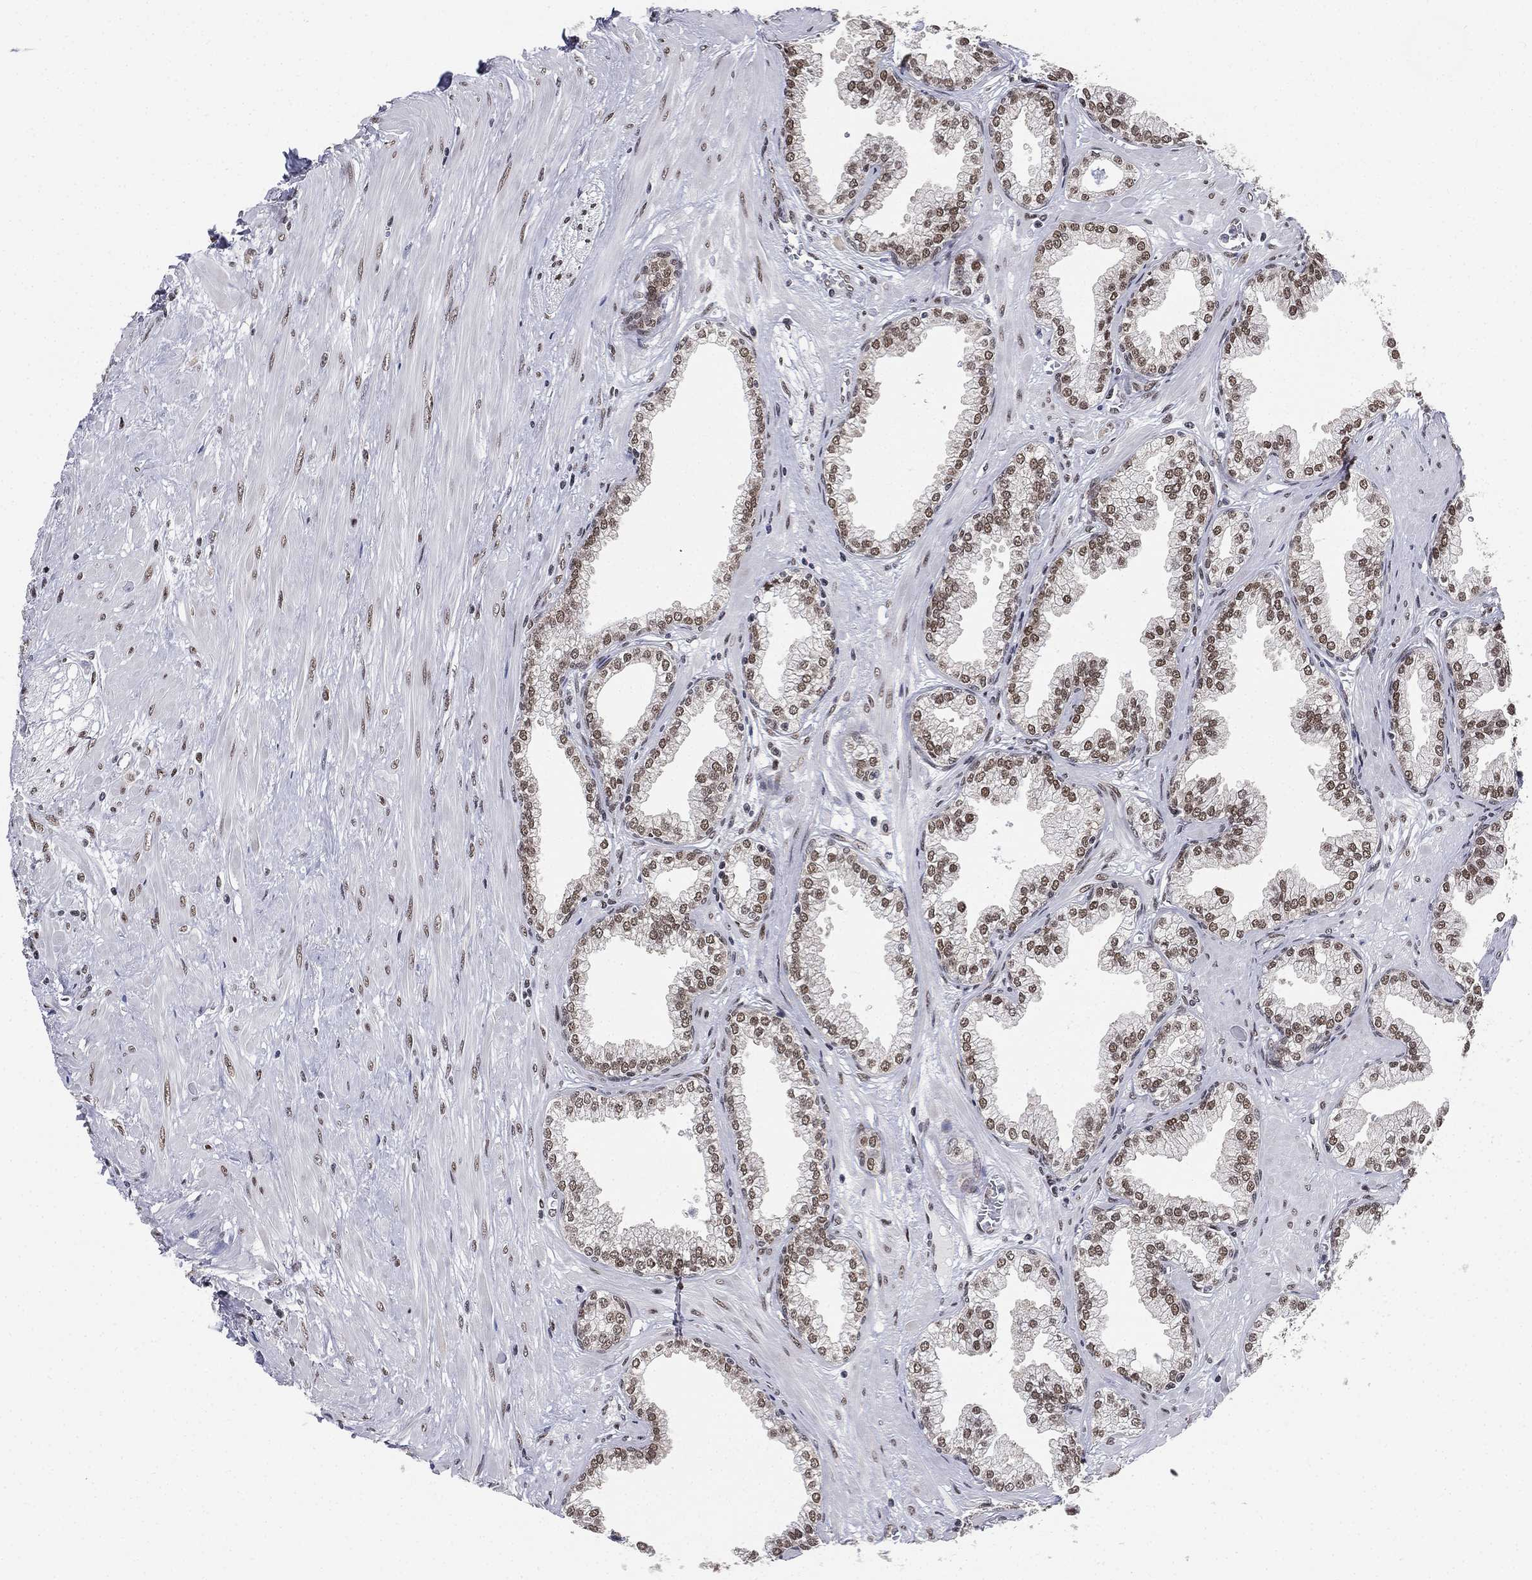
{"staining": {"intensity": "moderate", "quantity": ">75%", "location": "nuclear"}, "tissue": "prostate", "cell_type": "Glandular cells", "image_type": "normal", "snomed": [{"axis": "morphology", "description": "Normal tissue, NOS"}, {"axis": "topography", "description": "Prostate"}], "caption": "A brown stain shows moderate nuclear positivity of a protein in glandular cells of benign human prostate.", "gene": "FUBP3", "patient": {"sex": "male", "age": 64}}